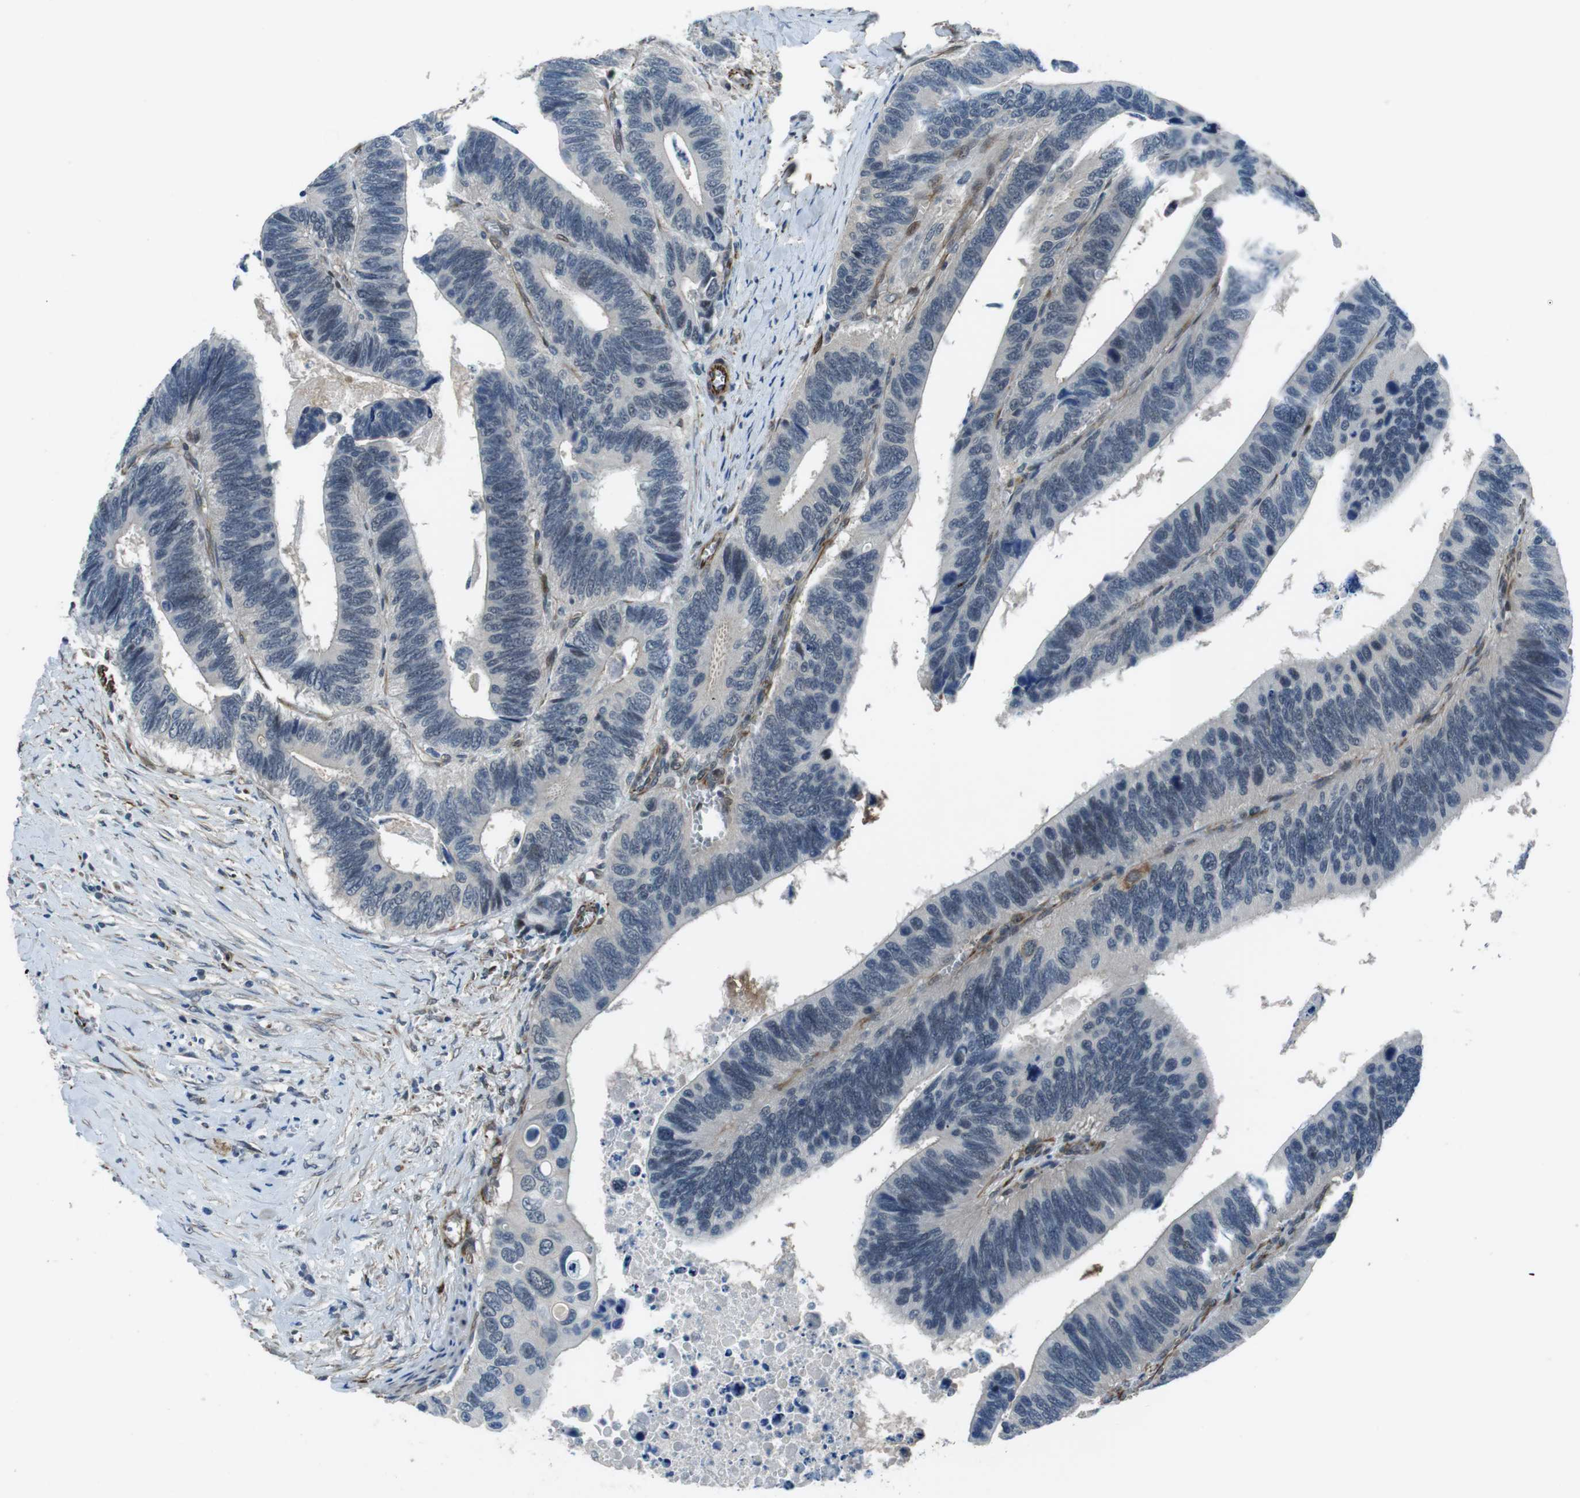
{"staining": {"intensity": "negative", "quantity": "none", "location": "none"}, "tissue": "colorectal cancer", "cell_type": "Tumor cells", "image_type": "cancer", "snomed": [{"axis": "morphology", "description": "Adenocarcinoma, NOS"}, {"axis": "topography", "description": "Colon"}], "caption": "Tumor cells show no significant staining in colorectal adenocarcinoma.", "gene": "LRRC49", "patient": {"sex": "male", "age": 72}}